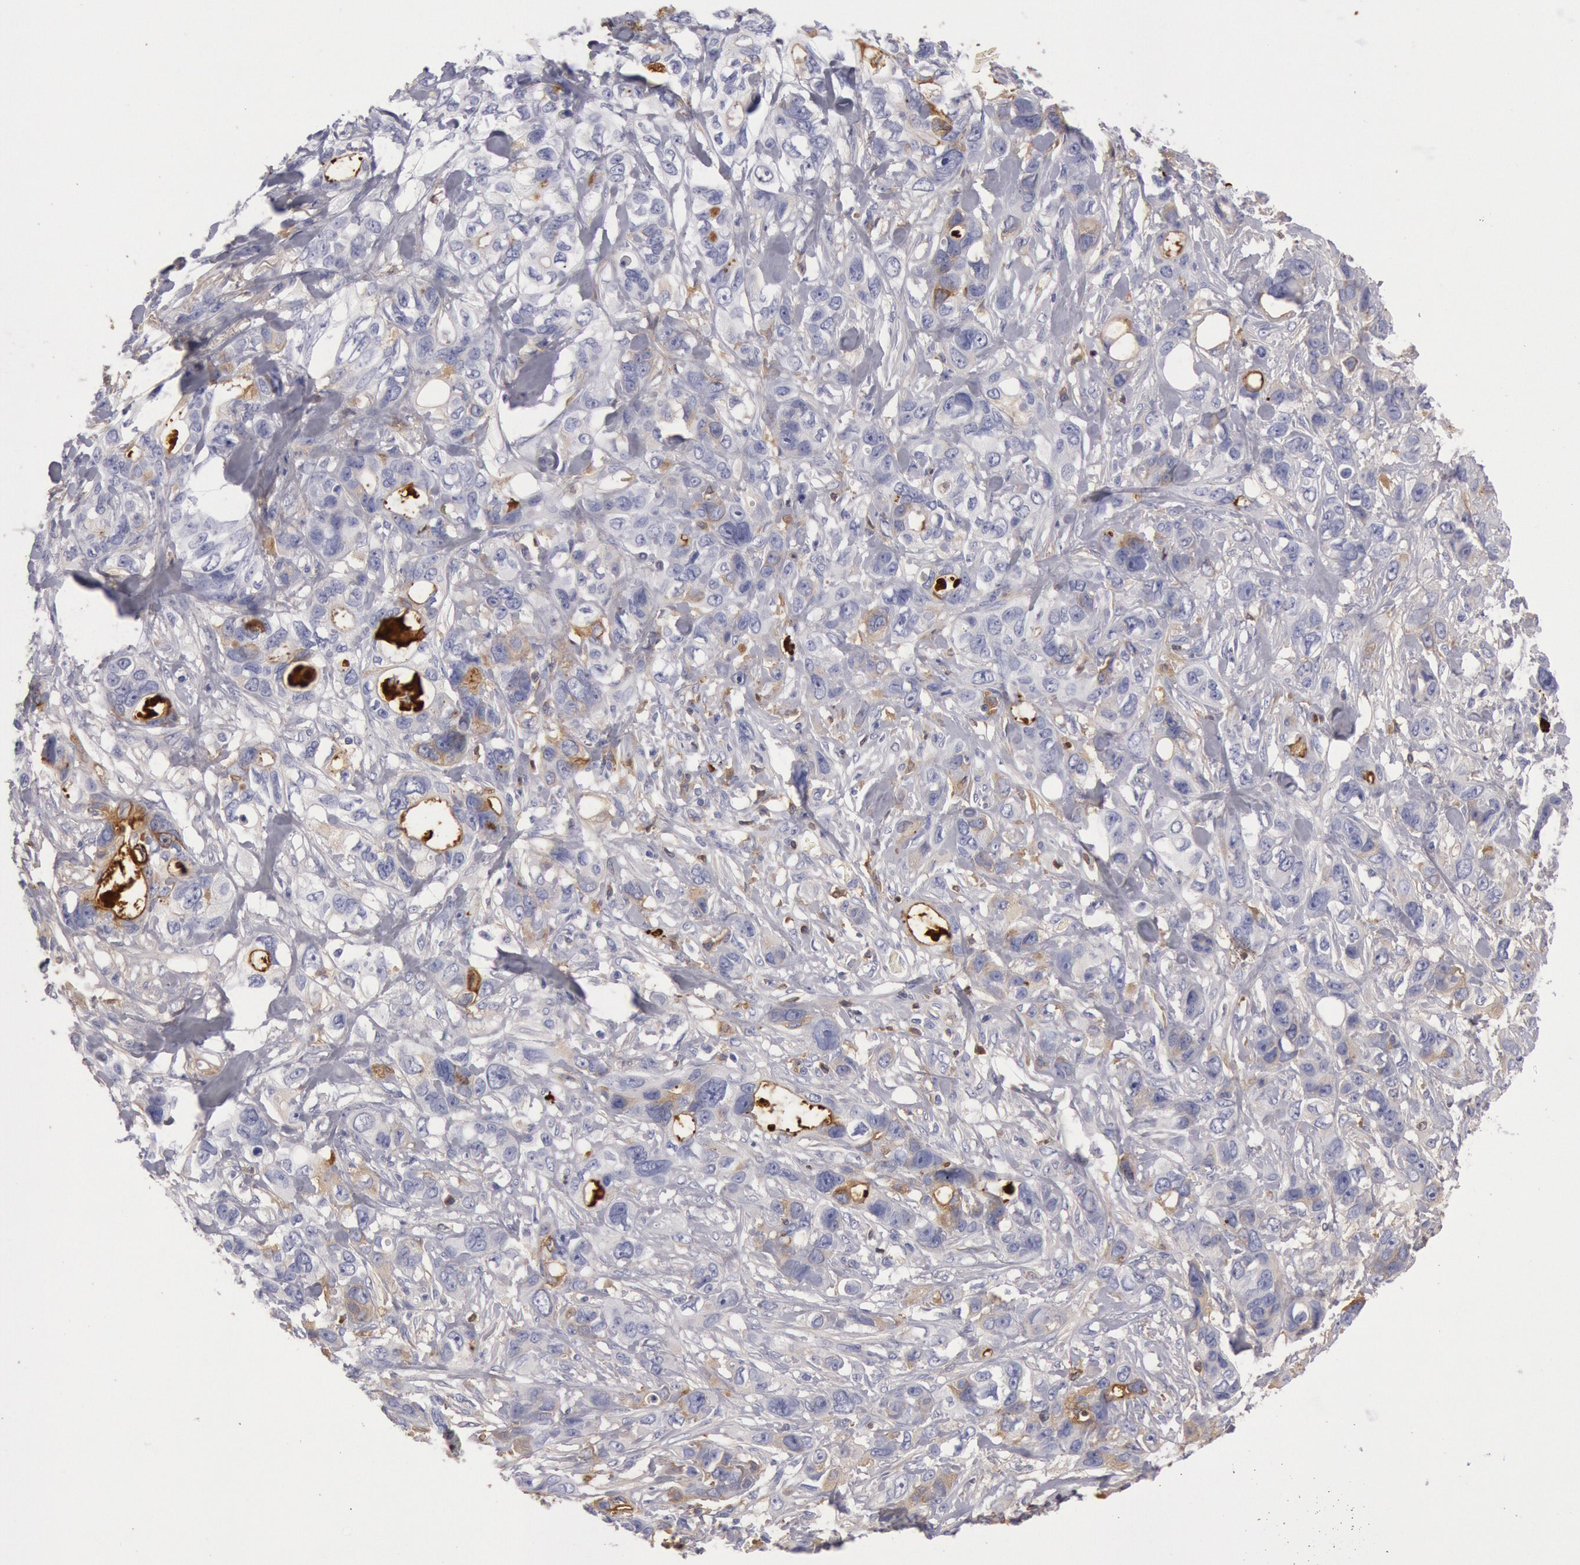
{"staining": {"intensity": "negative", "quantity": "none", "location": "none"}, "tissue": "stomach cancer", "cell_type": "Tumor cells", "image_type": "cancer", "snomed": [{"axis": "morphology", "description": "Adenocarcinoma, NOS"}, {"axis": "topography", "description": "Stomach, upper"}], "caption": "DAB (3,3'-diaminobenzidine) immunohistochemical staining of stomach cancer demonstrates no significant expression in tumor cells. (Stains: DAB (3,3'-diaminobenzidine) IHC with hematoxylin counter stain, Microscopy: brightfield microscopy at high magnification).", "gene": "IGHA1", "patient": {"sex": "male", "age": 47}}